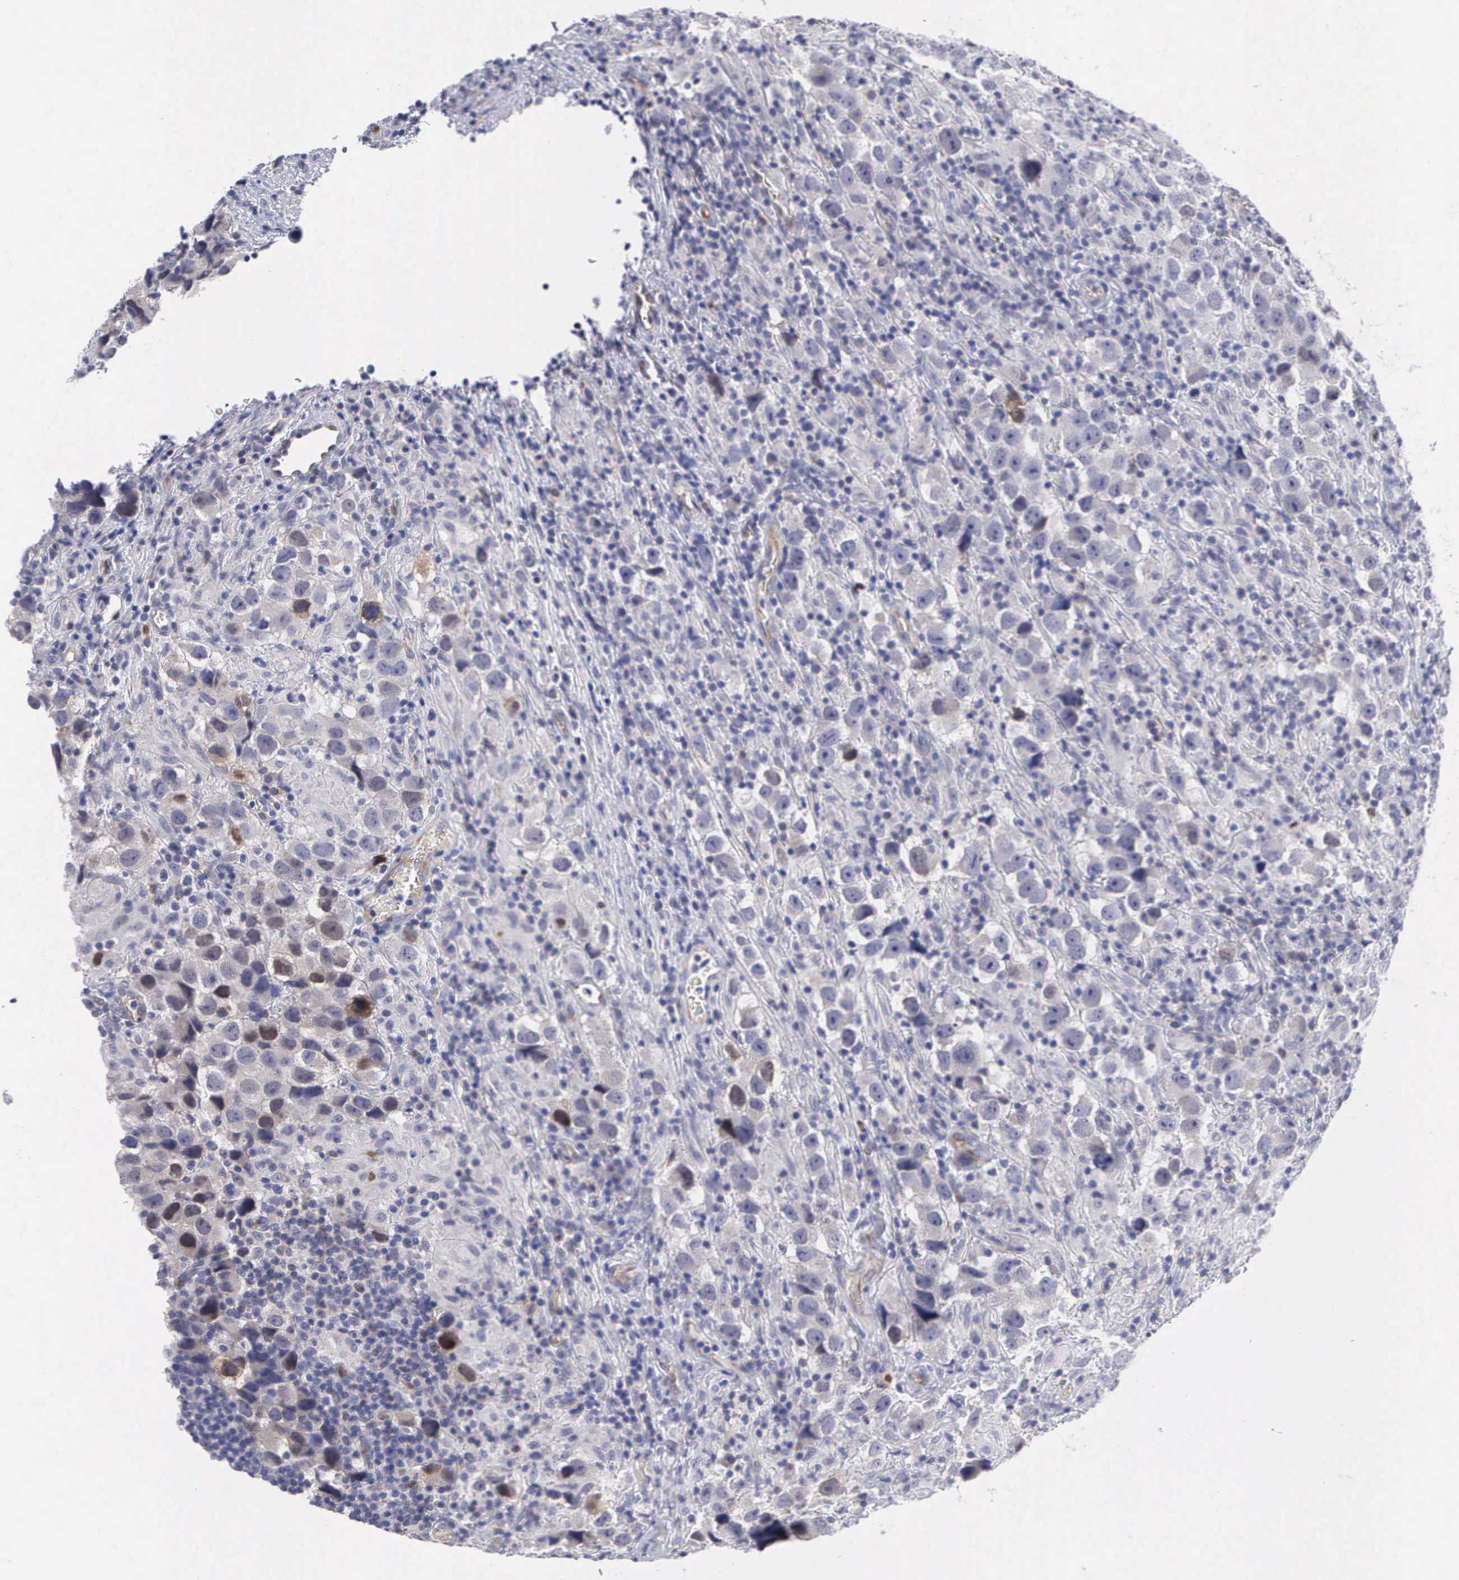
{"staining": {"intensity": "moderate", "quantity": "<25%", "location": "nuclear"}, "tissue": "testis cancer", "cell_type": "Tumor cells", "image_type": "cancer", "snomed": [{"axis": "morphology", "description": "Carcinoma, Embryonal, NOS"}, {"axis": "topography", "description": "Testis"}], "caption": "A histopathology image showing moderate nuclear positivity in about <25% of tumor cells in testis cancer, as visualized by brown immunohistochemical staining.", "gene": "MAST4", "patient": {"sex": "male", "age": 21}}